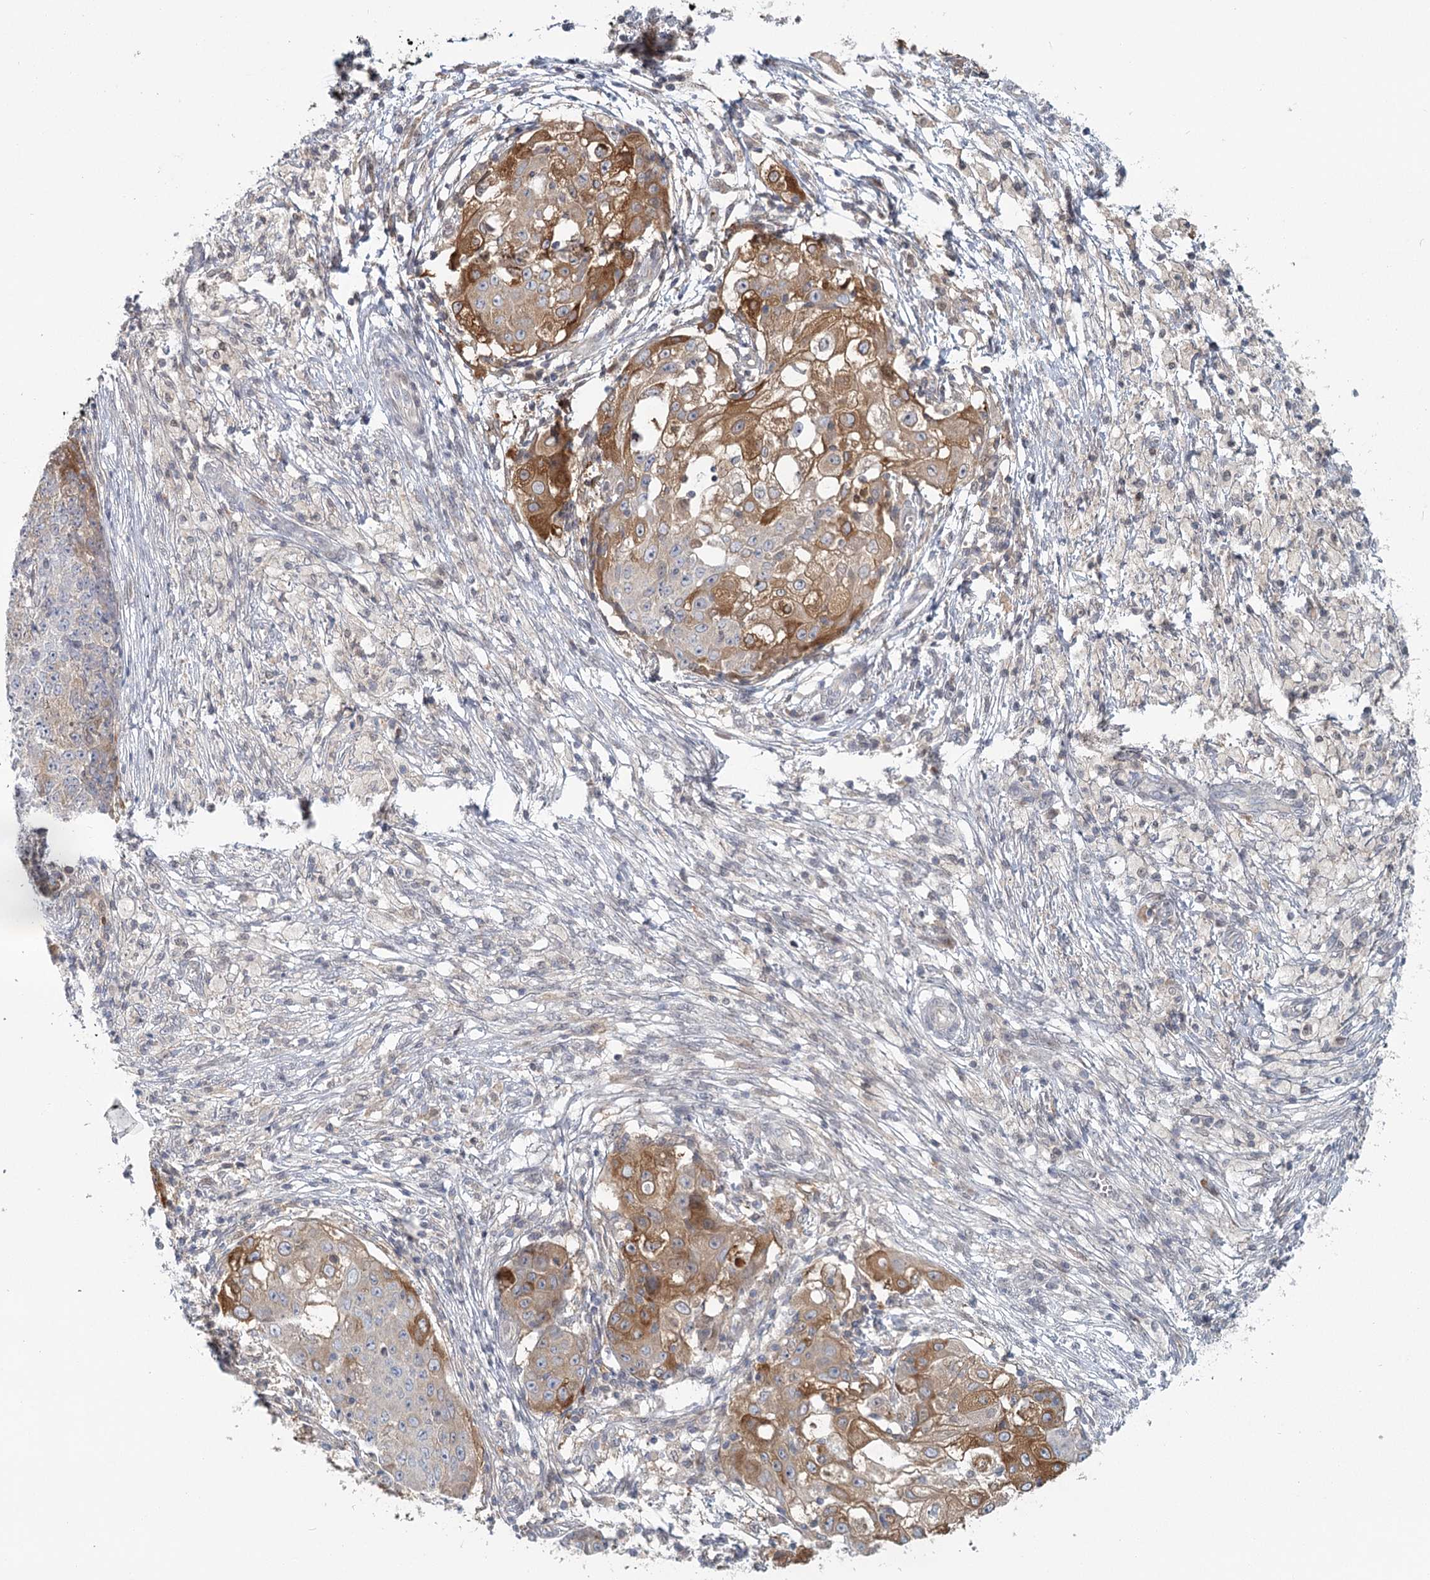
{"staining": {"intensity": "moderate", "quantity": "25%-75%", "location": "cytoplasmic/membranous"}, "tissue": "ovarian cancer", "cell_type": "Tumor cells", "image_type": "cancer", "snomed": [{"axis": "morphology", "description": "Carcinoma, endometroid"}, {"axis": "topography", "description": "Ovary"}], "caption": "Approximately 25%-75% of tumor cells in human ovarian cancer exhibit moderate cytoplasmic/membranous protein expression as visualized by brown immunohistochemical staining.", "gene": "USP11", "patient": {"sex": "female", "age": 42}}